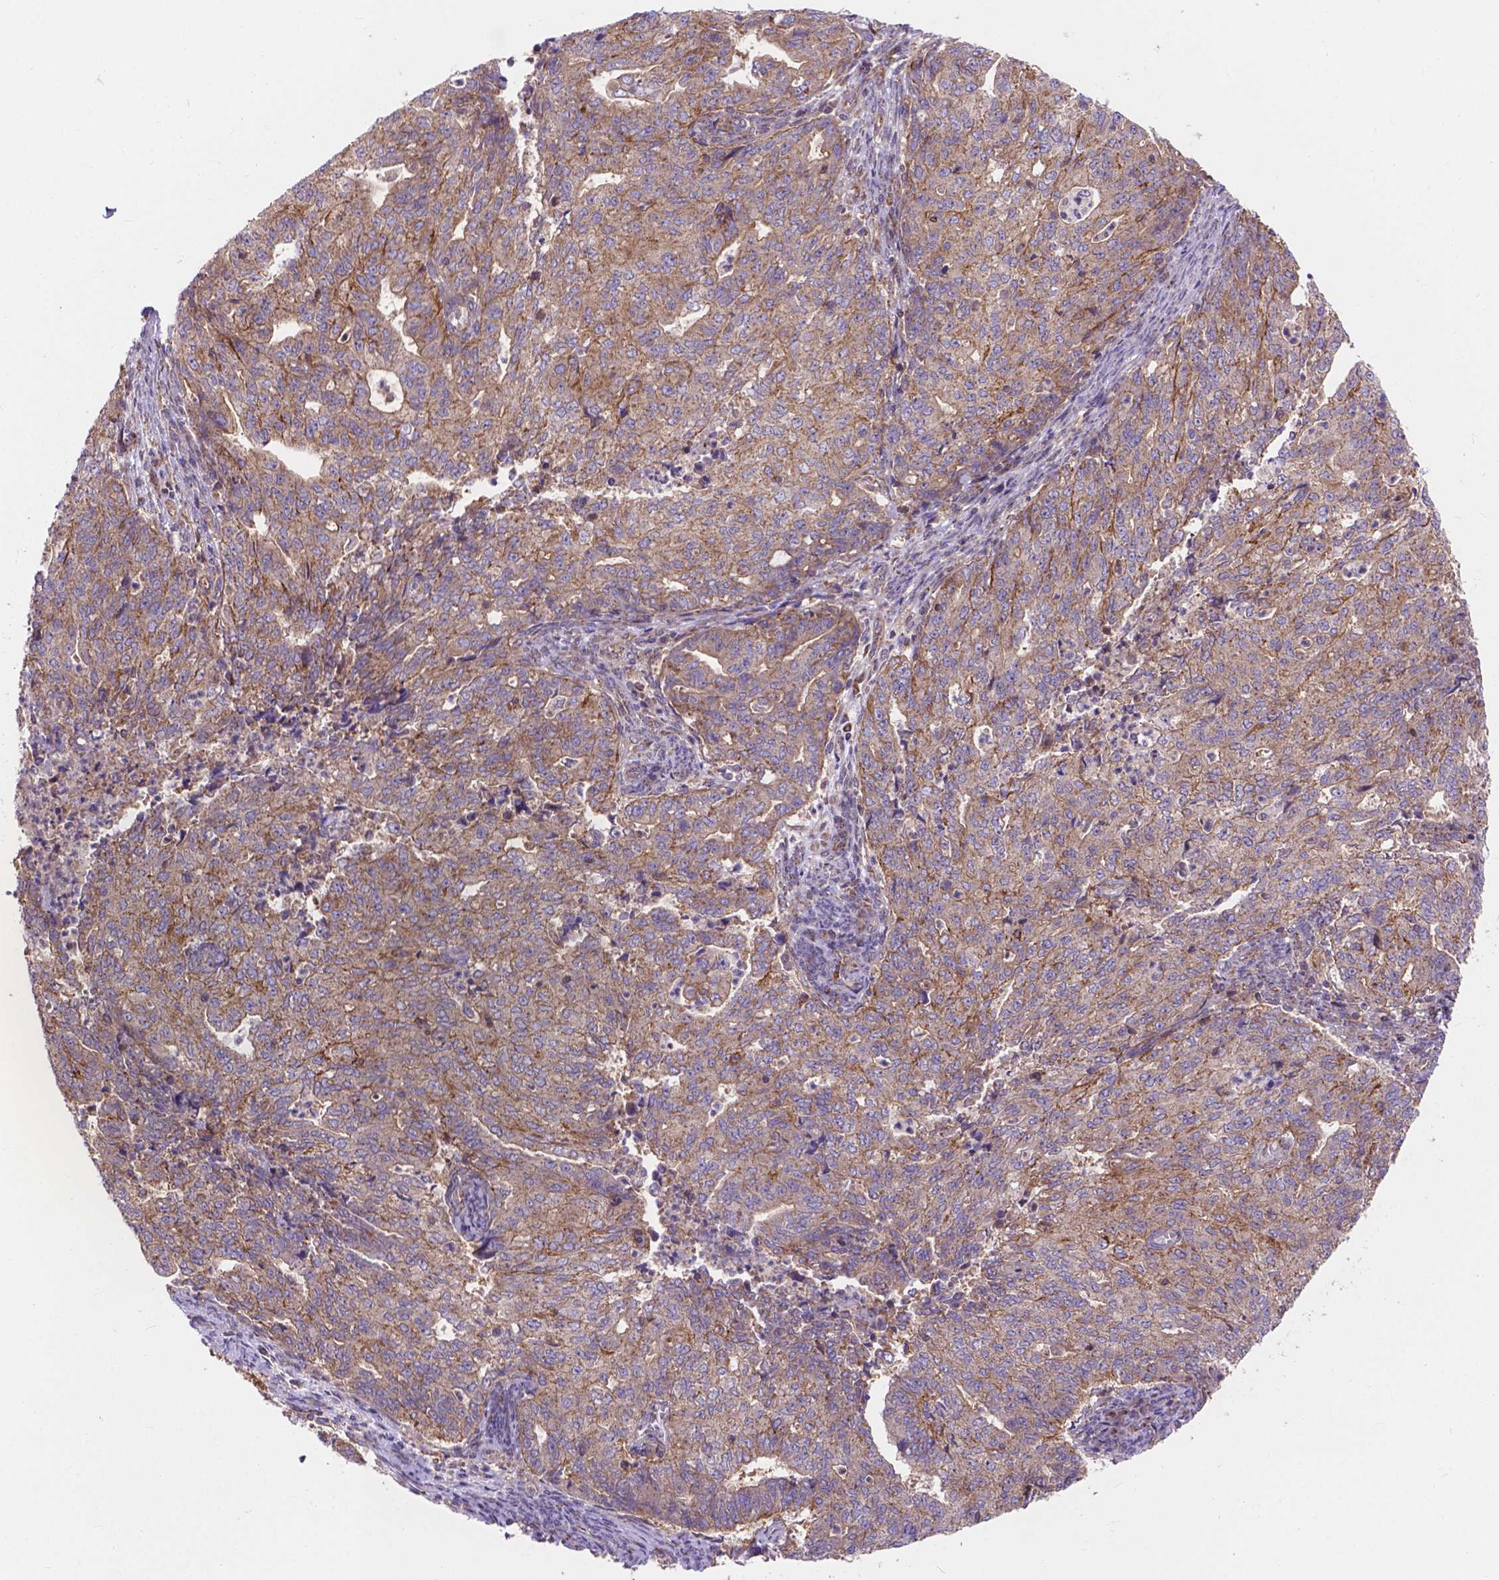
{"staining": {"intensity": "moderate", "quantity": "25%-75%", "location": "cytoplasmic/membranous"}, "tissue": "endometrial cancer", "cell_type": "Tumor cells", "image_type": "cancer", "snomed": [{"axis": "morphology", "description": "Adenocarcinoma, NOS"}, {"axis": "topography", "description": "Endometrium"}], "caption": "A brown stain labels moderate cytoplasmic/membranous expression of a protein in endometrial cancer (adenocarcinoma) tumor cells. The protein is shown in brown color, while the nuclei are stained blue.", "gene": "AK3", "patient": {"sex": "female", "age": 82}}